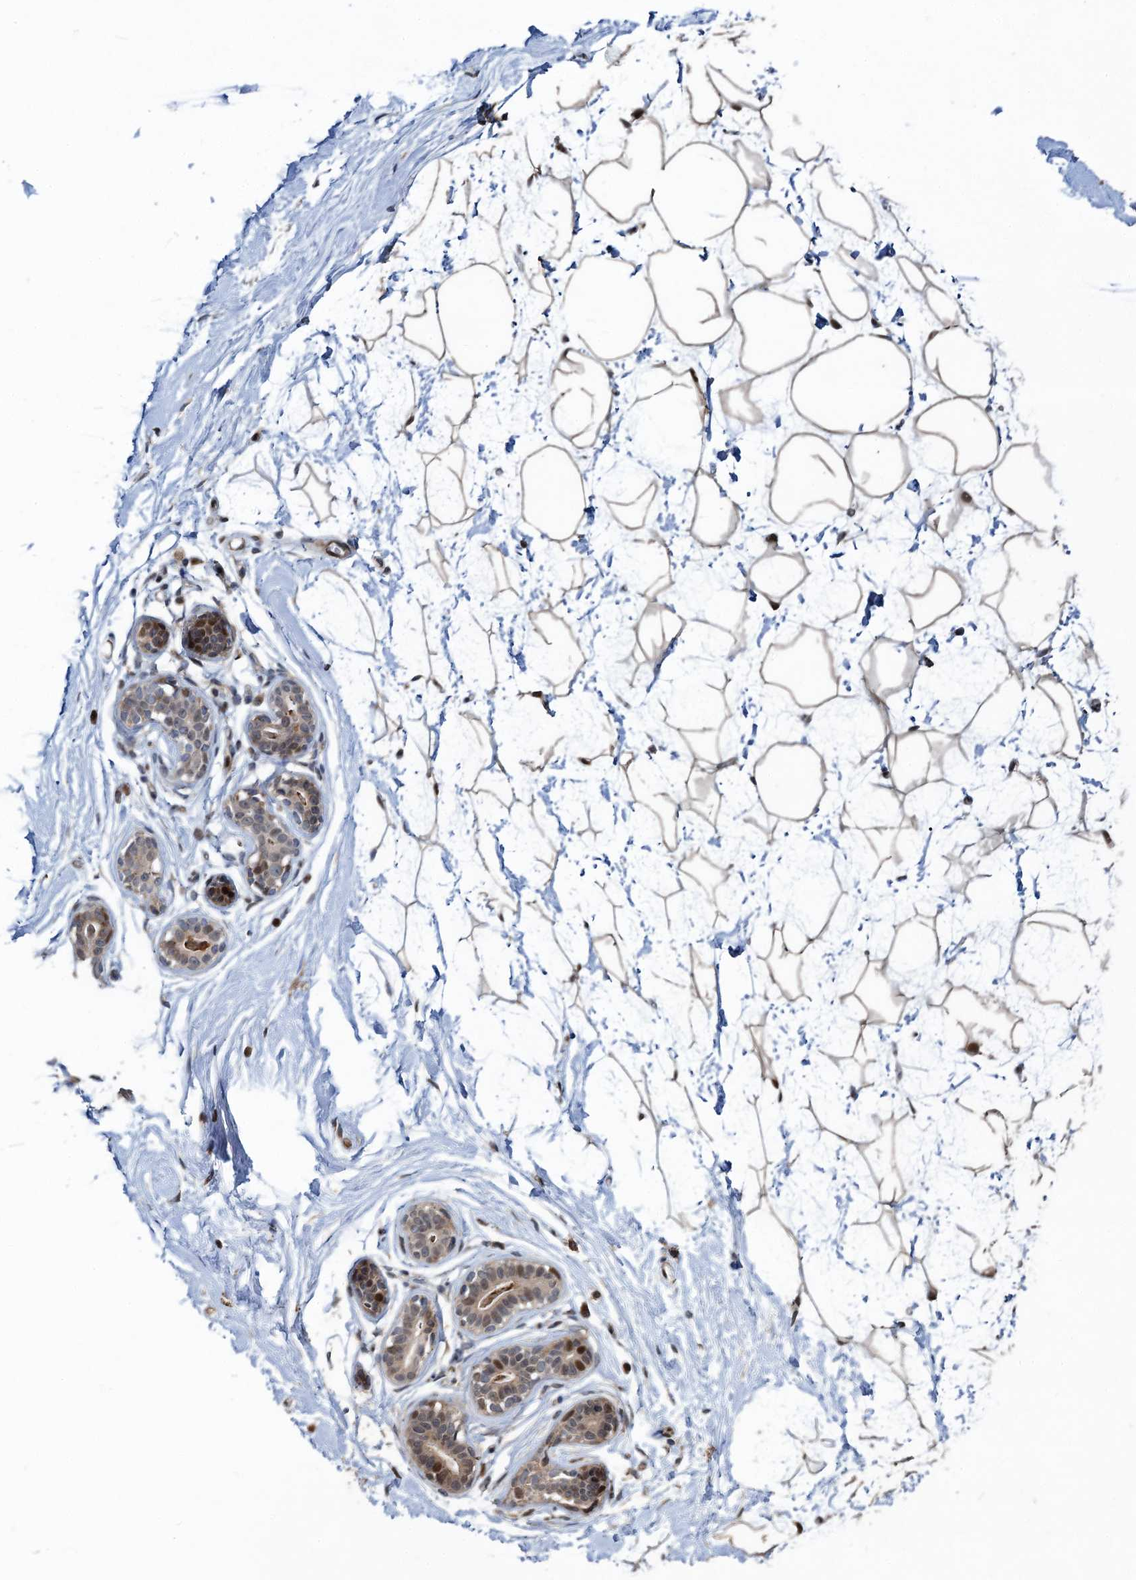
{"staining": {"intensity": "moderate", "quantity": ">75%", "location": "cytoplasmic/membranous,nuclear"}, "tissue": "breast", "cell_type": "Adipocytes", "image_type": "normal", "snomed": [{"axis": "morphology", "description": "Normal tissue, NOS"}, {"axis": "morphology", "description": "Adenoma, NOS"}, {"axis": "topography", "description": "Breast"}], "caption": "A high-resolution photomicrograph shows immunohistochemistry (IHC) staining of benign breast, which demonstrates moderate cytoplasmic/membranous,nuclear expression in about >75% of adipocytes.", "gene": "ATOSA", "patient": {"sex": "female", "age": 23}}